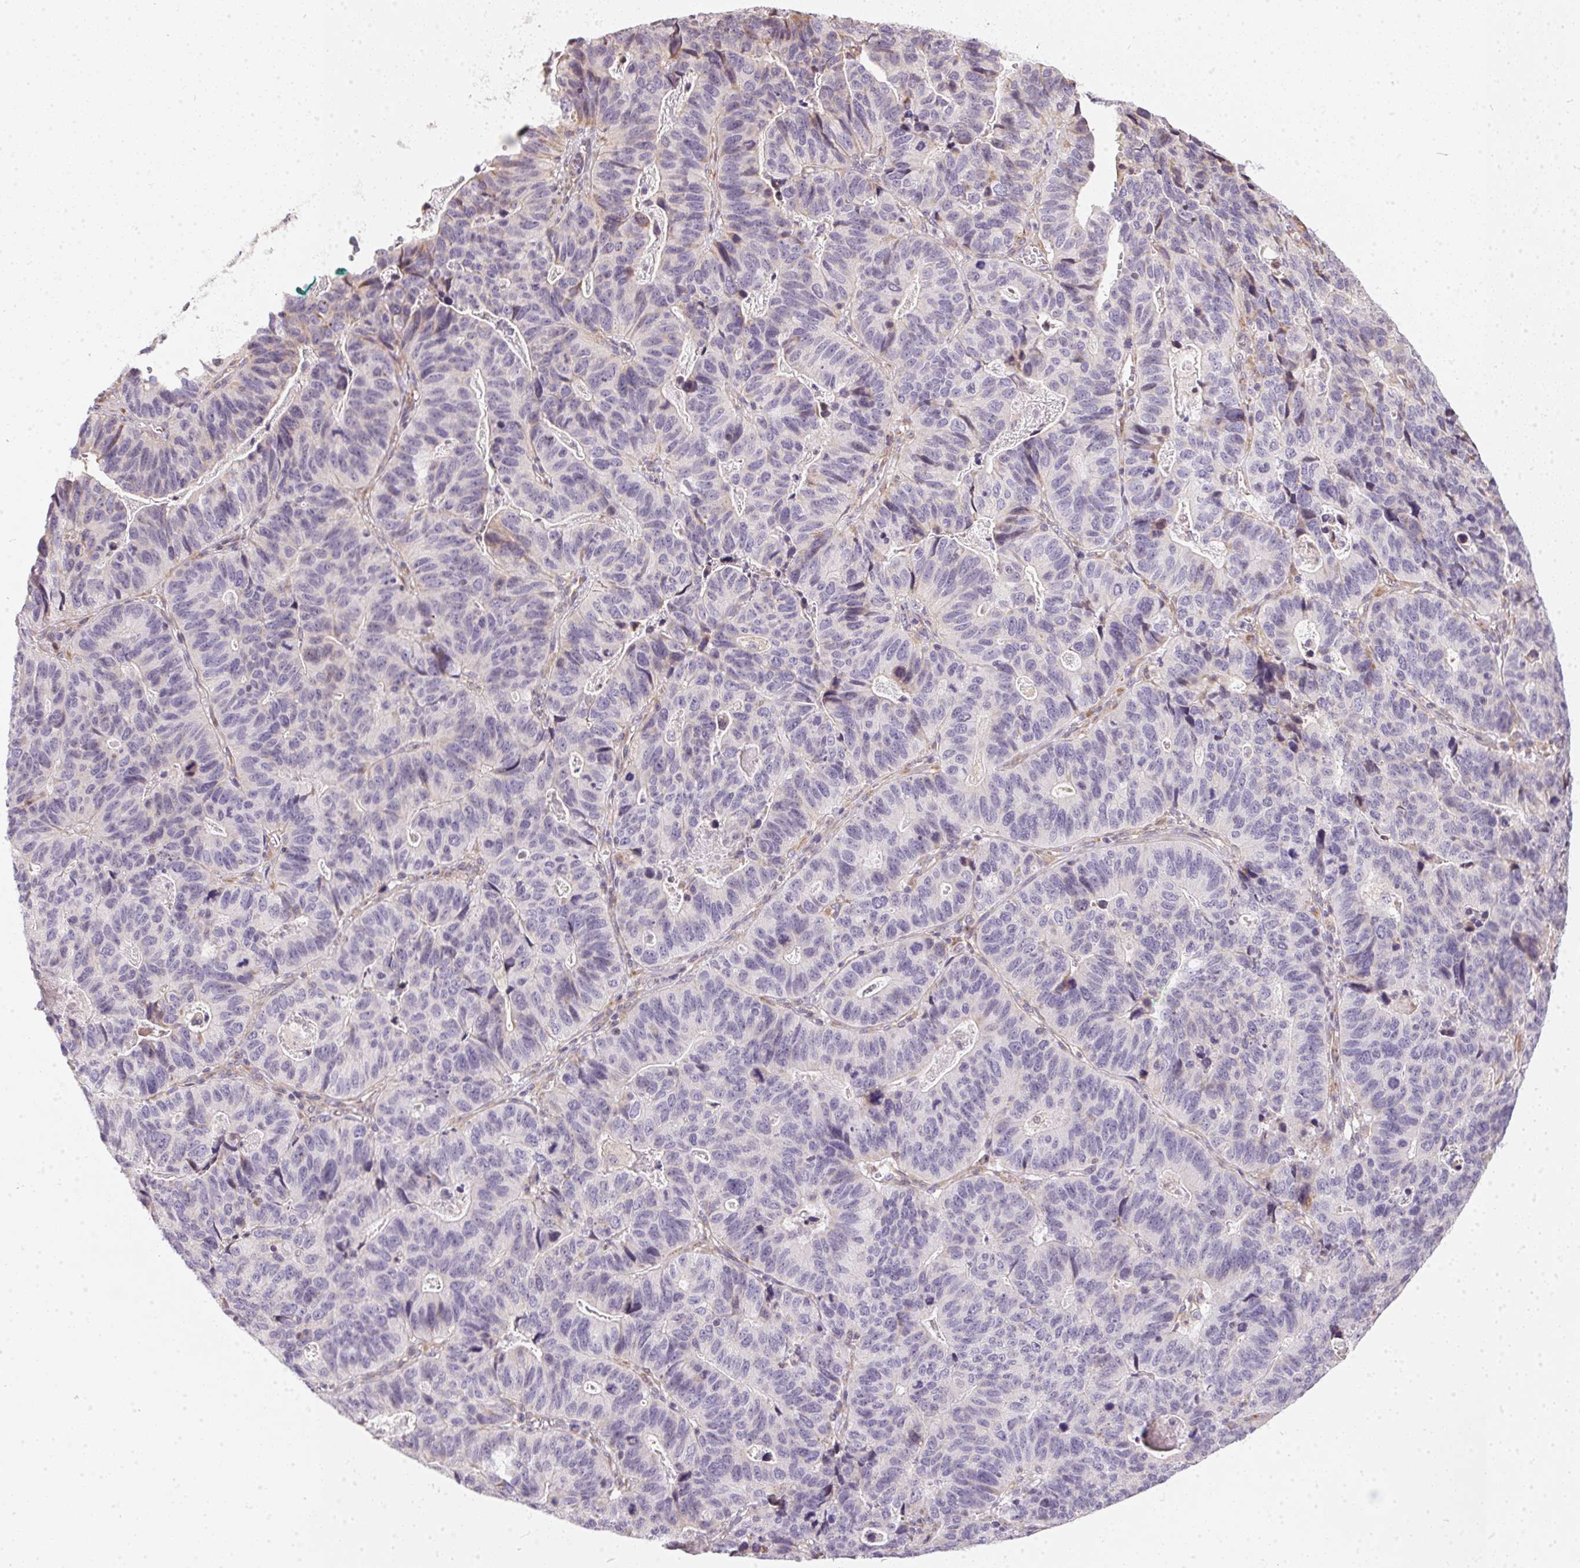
{"staining": {"intensity": "negative", "quantity": "none", "location": "none"}, "tissue": "stomach cancer", "cell_type": "Tumor cells", "image_type": "cancer", "snomed": [{"axis": "morphology", "description": "Adenocarcinoma, NOS"}, {"axis": "topography", "description": "Stomach, upper"}], "caption": "Immunohistochemical staining of stomach cancer reveals no significant expression in tumor cells.", "gene": "VWA5B2", "patient": {"sex": "female", "age": 67}}